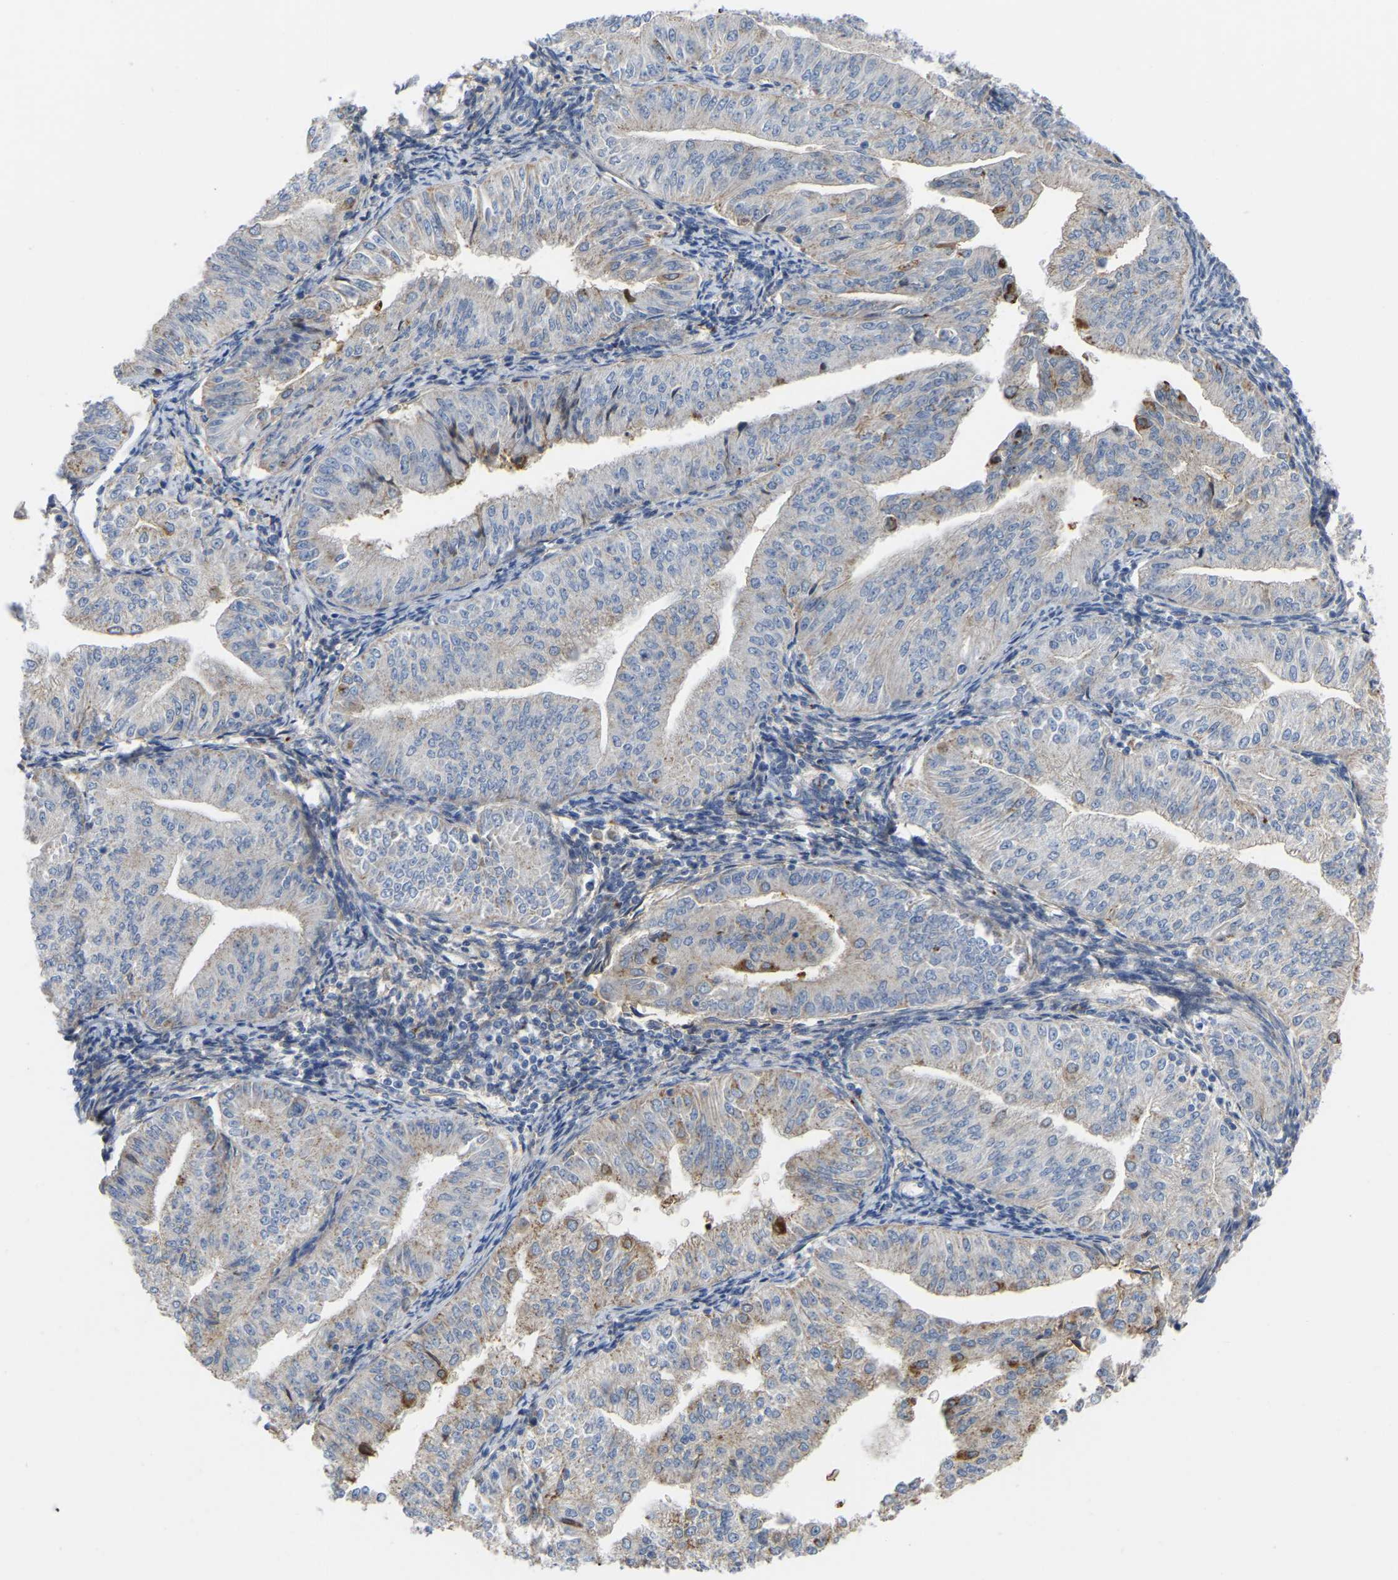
{"staining": {"intensity": "moderate", "quantity": "<25%", "location": "cytoplasmic/membranous"}, "tissue": "endometrial cancer", "cell_type": "Tumor cells", "image_type": "cancer", "snomed": [{"axis": "morphology", "description": "Normal tissue, NOS"}, {"axis": "morphology", "description": "Adenocarcinoma, NOS"}, {"axis": "topography", "description": "Endometrium"}], "caption": "Endometrial adenocarcinoma stained for a protein demonstrates moderate cytoplasmic/membranous positivity in tumor cells. (Brightfield microscopy of DAB IHC at high magnification).", "gene": "ZNF449", "patient": {"sex": "female", "age": 53}}